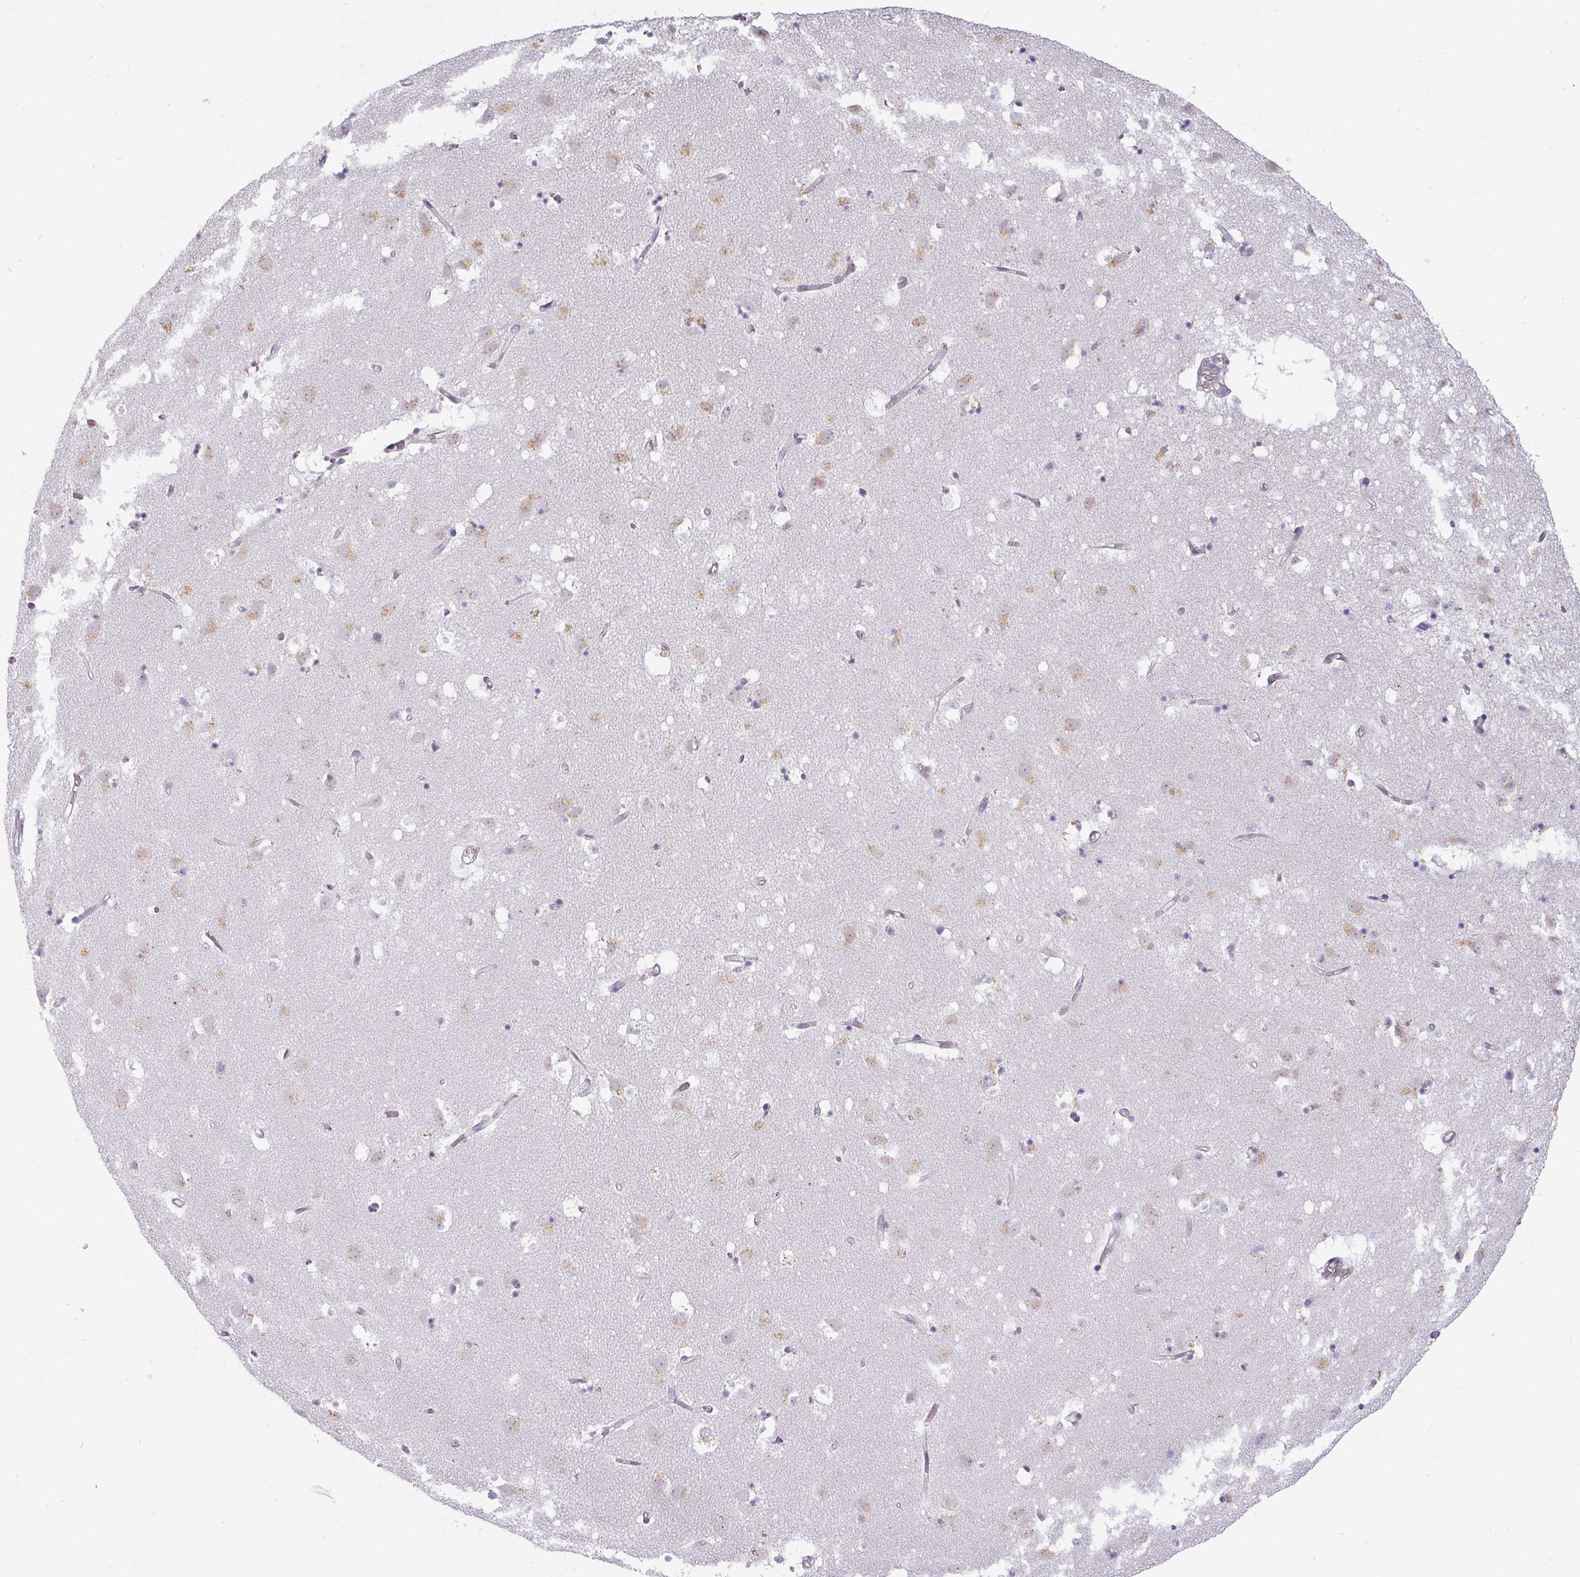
{"staining": {"intensity": "negative", "quantity": "none", "location": "none"}, "tissue": "caudate", "cell_type": "Glial cells", "image_type": "normal", "snomed": [{"axis": "morphology", "description": "Normal tissue, NOS"}, {"axis": "topography", "description": "Lateral ventricle wall"}], "caption": "Immunohistochemistry (IHC) micrograph of unremarkable caudate: human caudate stained with DAB displays no significant protein positivity in glial cells.", "gene": "ASB1", "patient": {"sex": "male", "age": 58}}